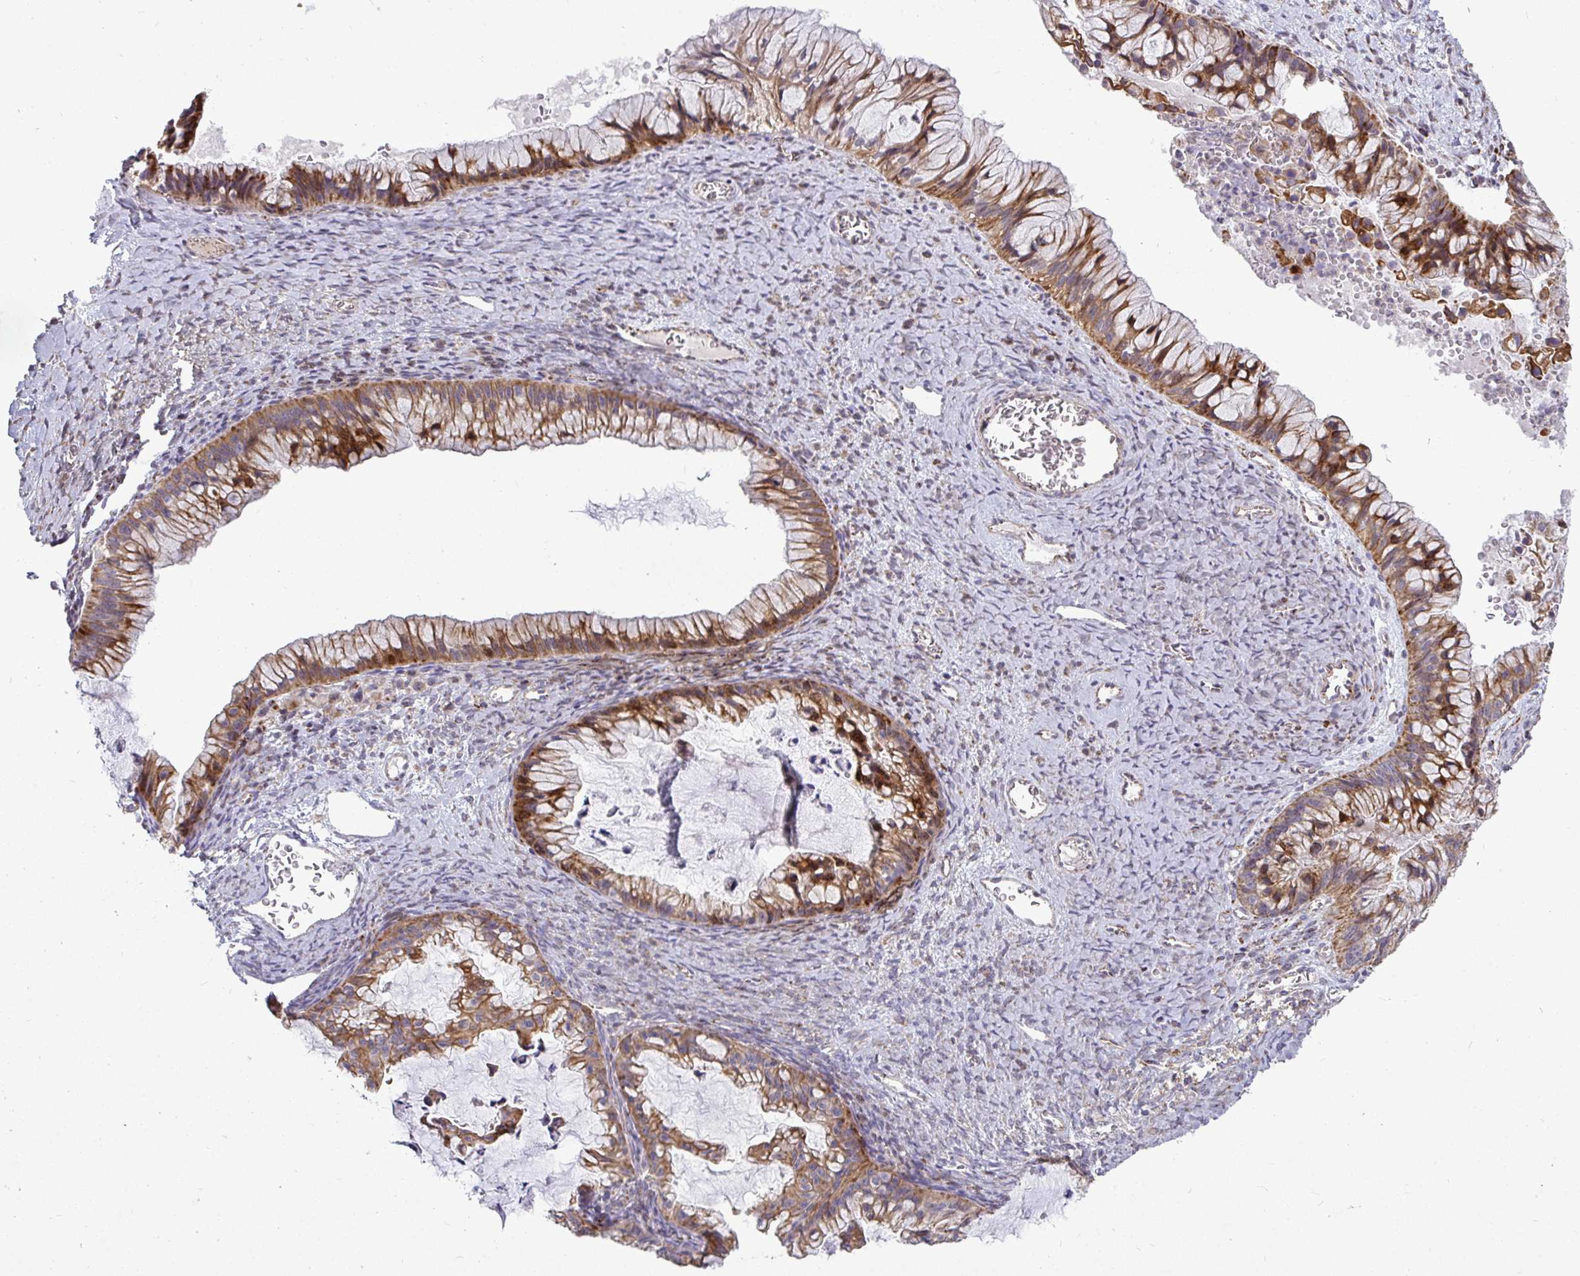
{"staining": {"intensity": "moderate", "quantity": ">75%", "location": "cytoplasmic/membranous"}, "tissue": "ovarian cancer", "cell_type": "Tumor cells", "image_type": "cancer", "snomed": [{"axis": "morphology", "description": "Cystadenocarcinoma, mucinous, NOS"}, {"axis": "topography", "description": "Ovary"}], "caption": "Human ovarian cancer stained with a brown dye exhibits moderate cytoplasmic/membranous positive positivity in about >75% of tumor cells.", "gene": "STRIP1", "patient": {"sex": "female", "age": 72}}